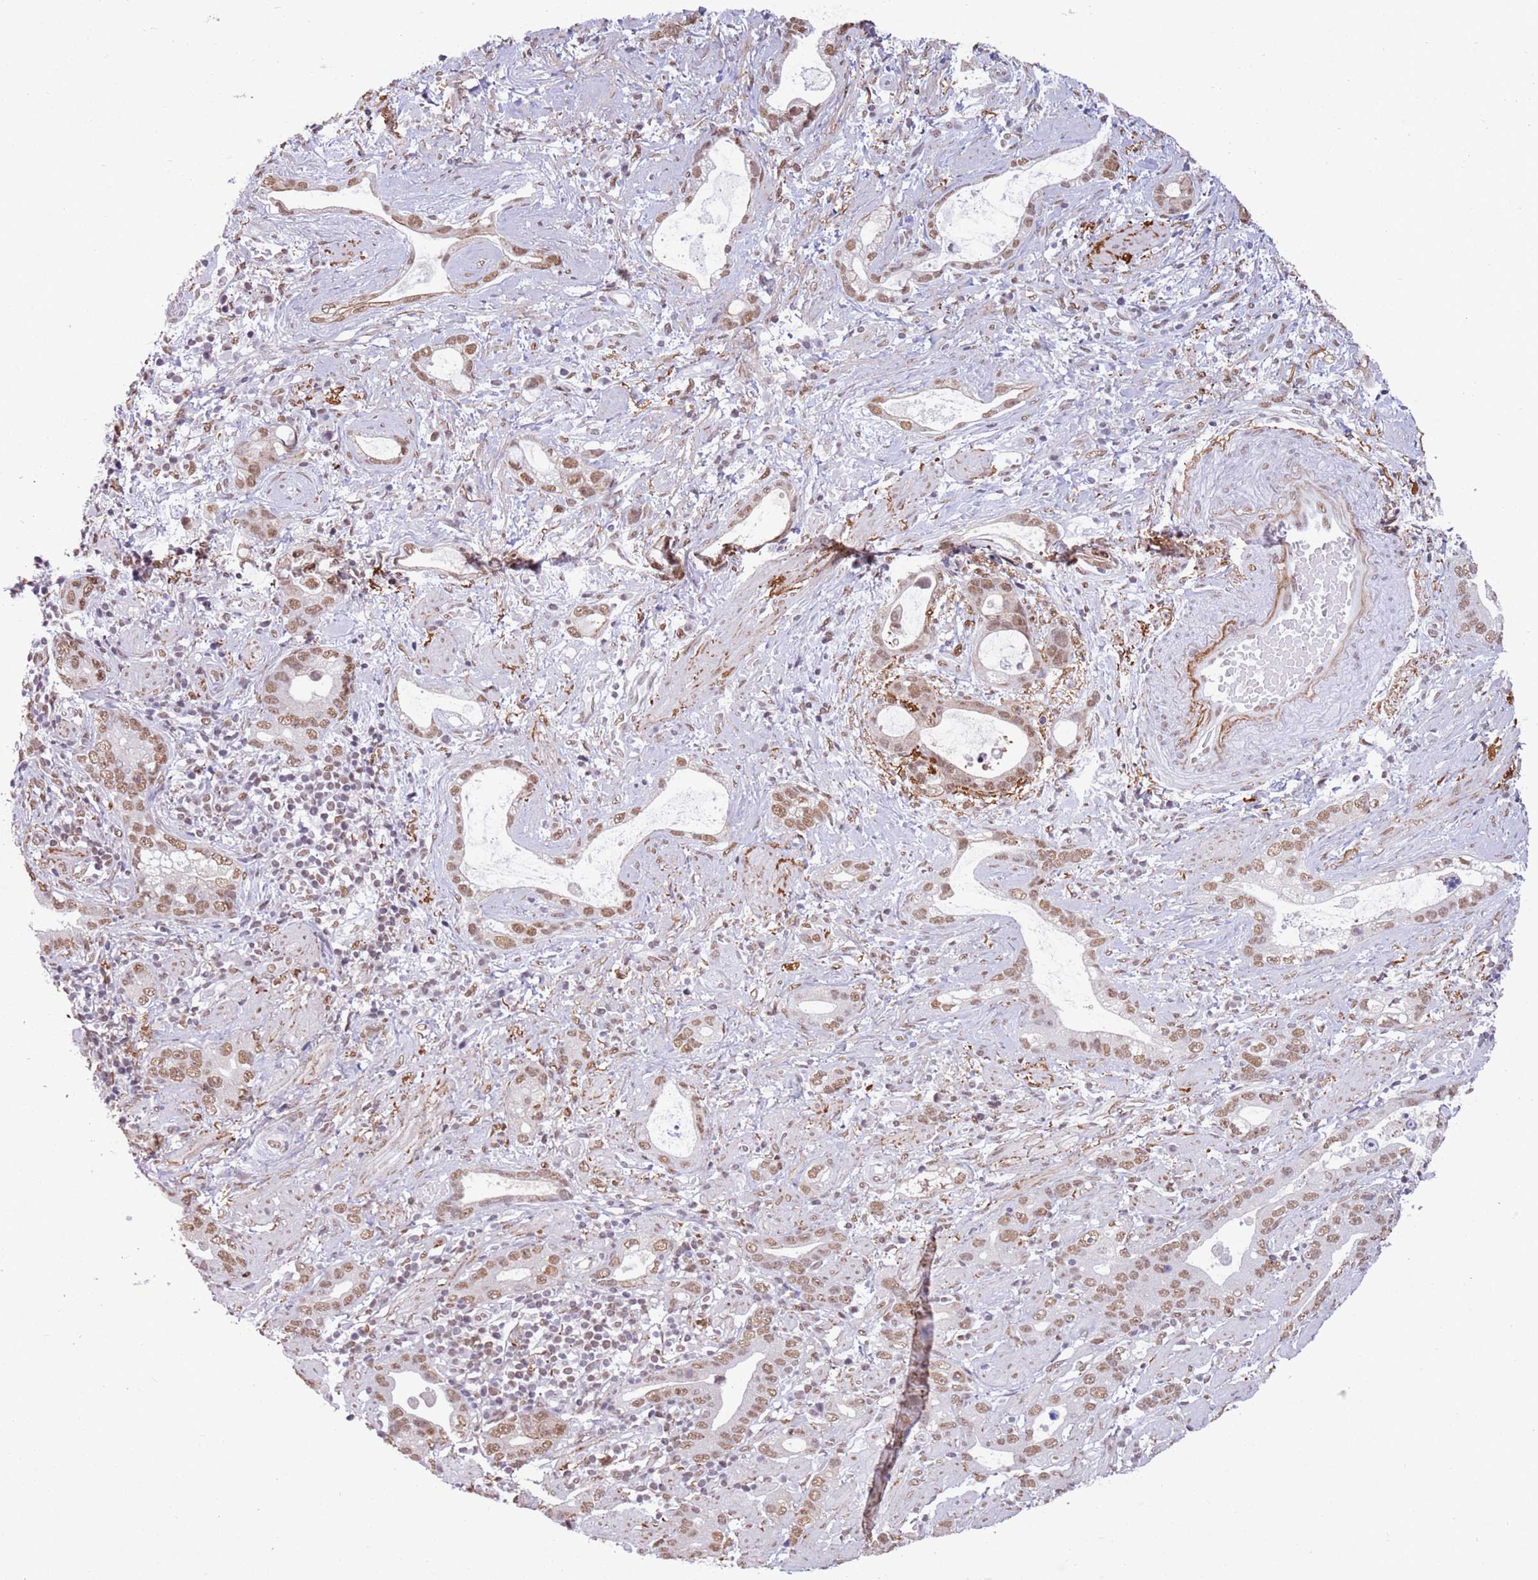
{"staining": {"intensity": "moderate", "quantity": ">75%", "location": "cytoplasmic/membranous,nuclear"}, "tissue": "stomach cancer", "cell_type": "Tumor cells", "image_type": "cancer", "snomed": [{"axis": "morphology", "description": "Adenocarcinoma, NOS"}, {"axis": "topography", "description": "Stomach"}], "caption": "Protein expression analysis of human stomach adenocarcinoma reveals moderate cytoplasmic/membranous and nuclear expression in about >75% of tumor cells. Ihc stains the protein in brown and the nuclei are stained blue.", "gene": "TRIM32", "patient": {"sex": "male", "age": 55}}